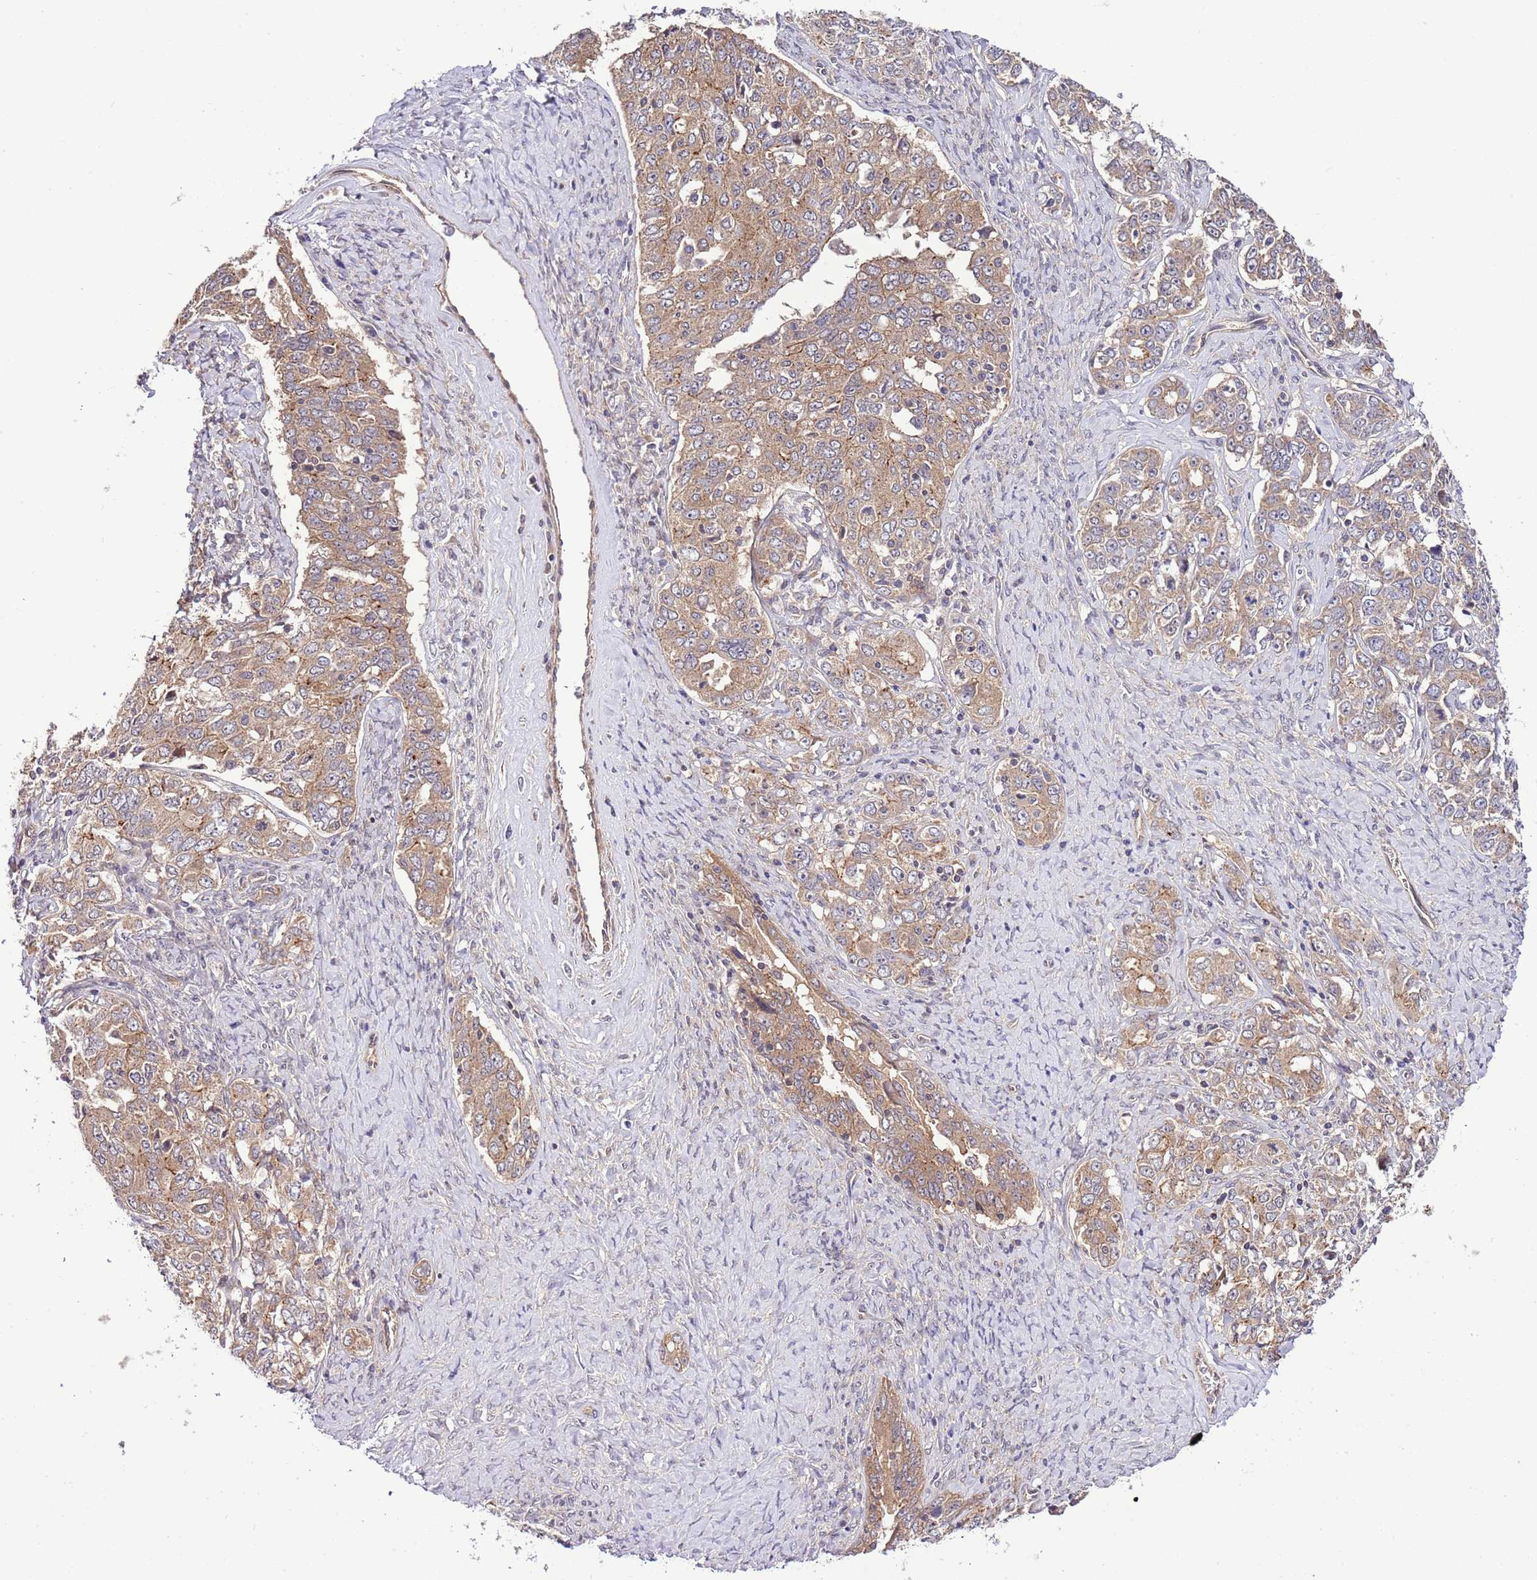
{"staining": {"intensity": "moderate", "quantity": ">75%", "location": "cytoplasmic/membranous"}, "tissue": "ovarian cancer", "cell_type": "Tumor cells", "image_type": "cancer", "snomed": [{"axis": "morphology", "description": "Carcinoma, endometroid"}, {"axis": "topography", "description": "Ovary"}], "caption": "The histopathology image exhibits staining of ovarian endometroid carcinoma, revealing moderate cytoplasmic/membranous protein positivity (brown color) within tumor cells.", "gene": "DONSON", "patient": {"sex": "female", "age": 62}}